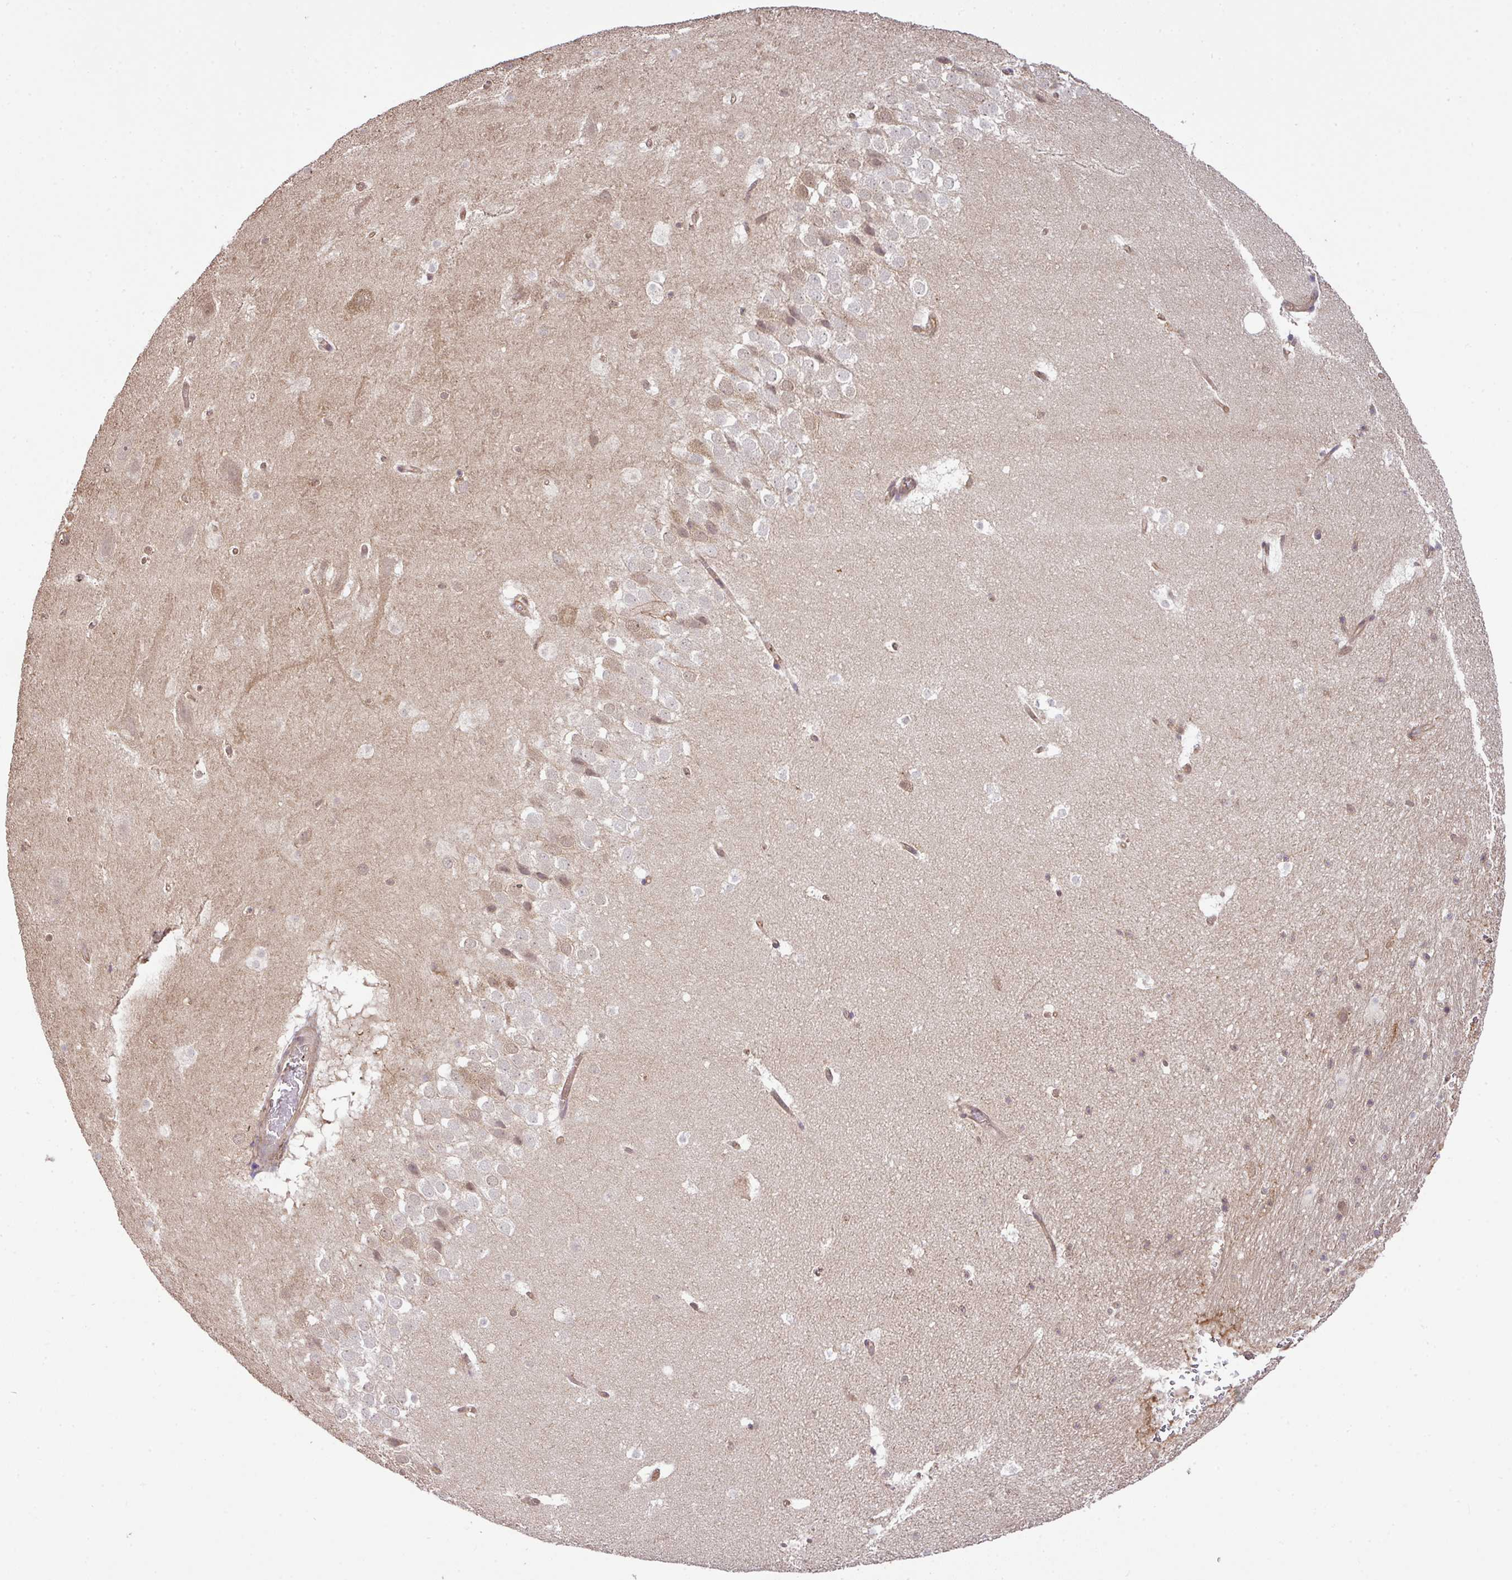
{"staining": {"intensity": "negative", "quantity": "none", "location": "none"}, "tissue": "hippocampus", "cell_type": "Glial cells", "image_type": "normal", "snomed": [{"axis": "morphology", "description": "Normal tissue, NOS"}, {"axis": "topography", "description": "Hippocampus"}], "caption": "Immunohistochemistry of benign human hippocampus reveals no staining in glial cells. The staining was performed using DAB to visualize the protein expression in brown, while the nuclei were stained in blue with hematoxylin (Magnification: 20x).", "gene": "GSPT1", "patient": {"sex": "male", "age": 37}}